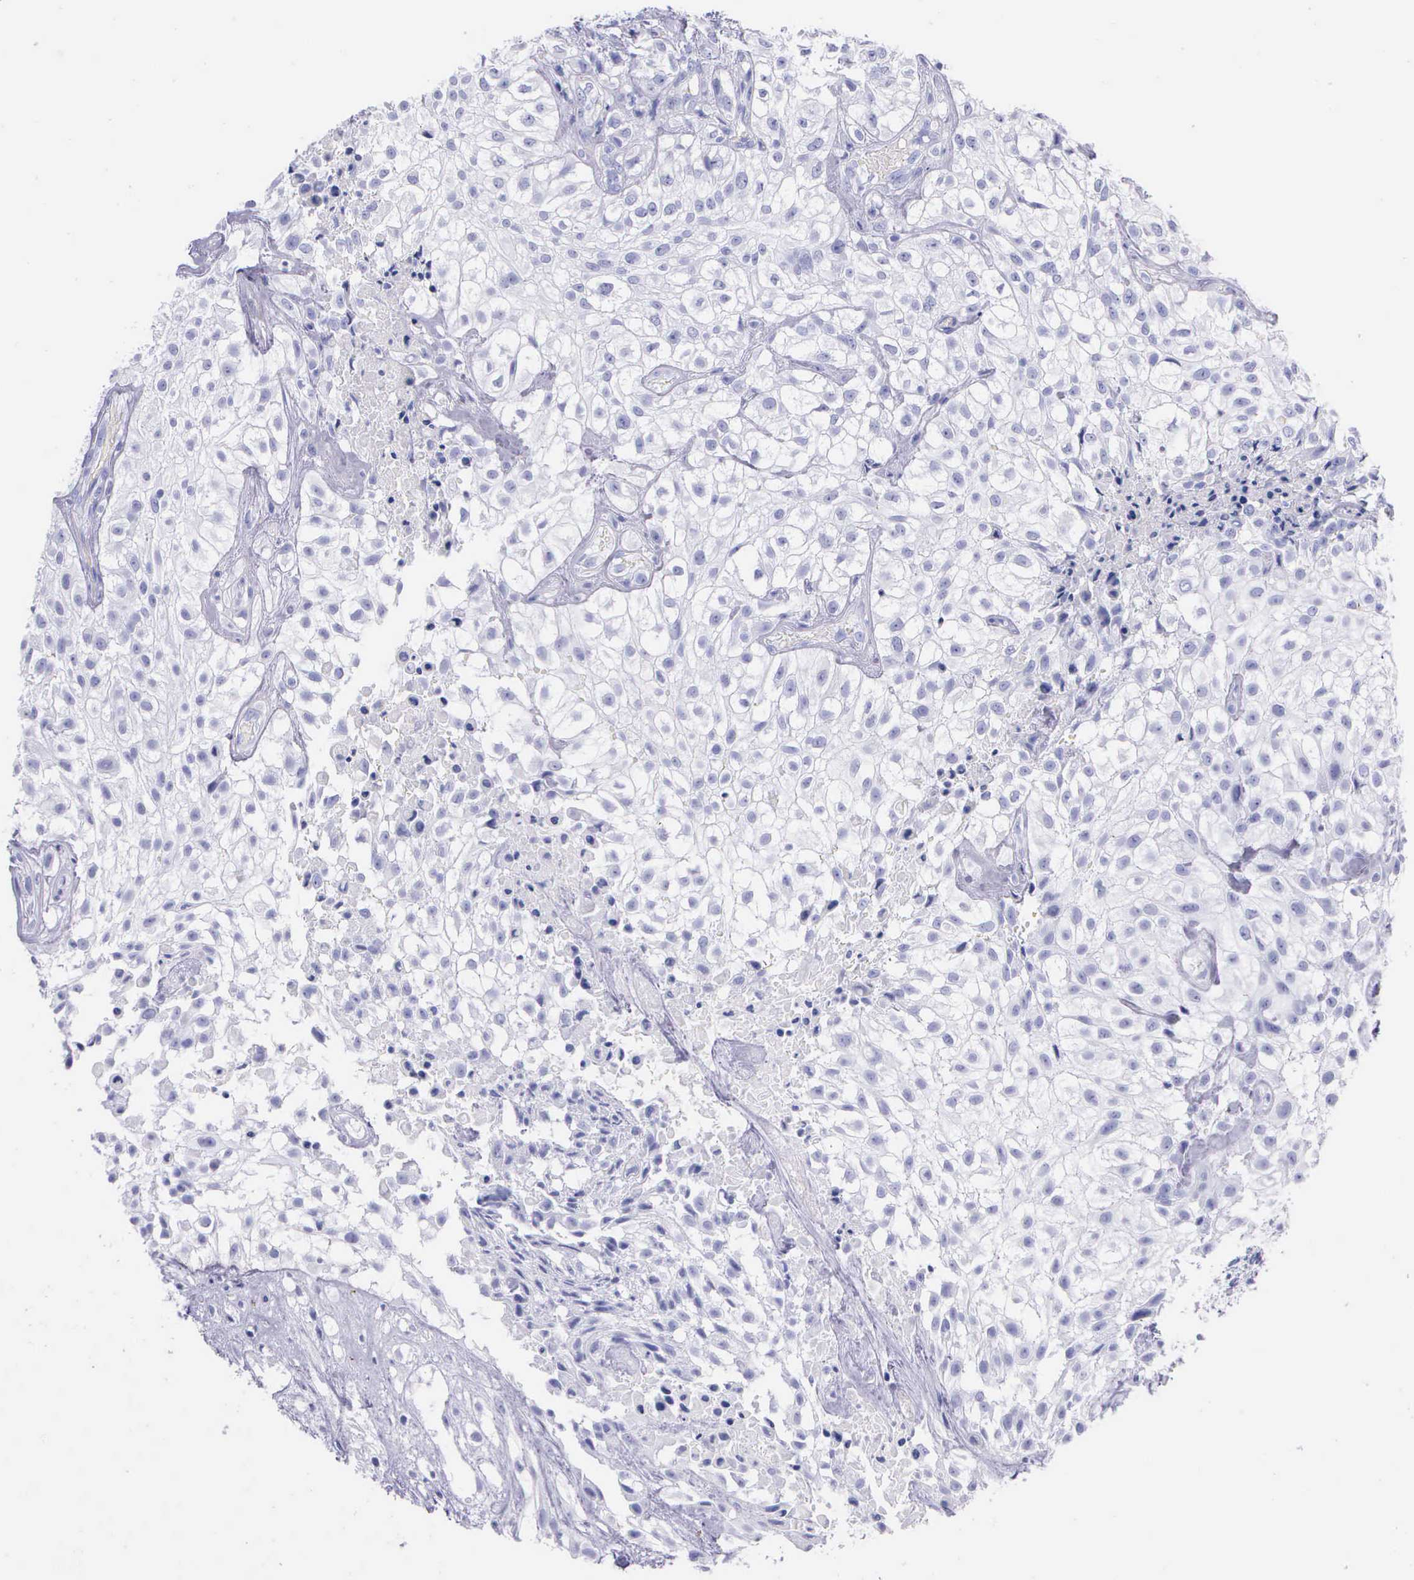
{"staining": {"intensity": "negative", "quantity": "none", "location": "none"}, "tissue": "urothelial cancer", "cell_type": "Tumor cells", "image_type": "cancer", "snomed": [{"axis": "morphology", "description": "Urothelial carcinoma, High grade"}, {"axis": "topography", "description": "Urinary bladder"}], "caption": "High power microscopy photomicrograph of an IHC photomicrograph of high-grade urothelial carcinoma, revealing no significant expression in tumor cells.", "gene": "KLK3", "patient": {"sex": "male", "age": 56}}